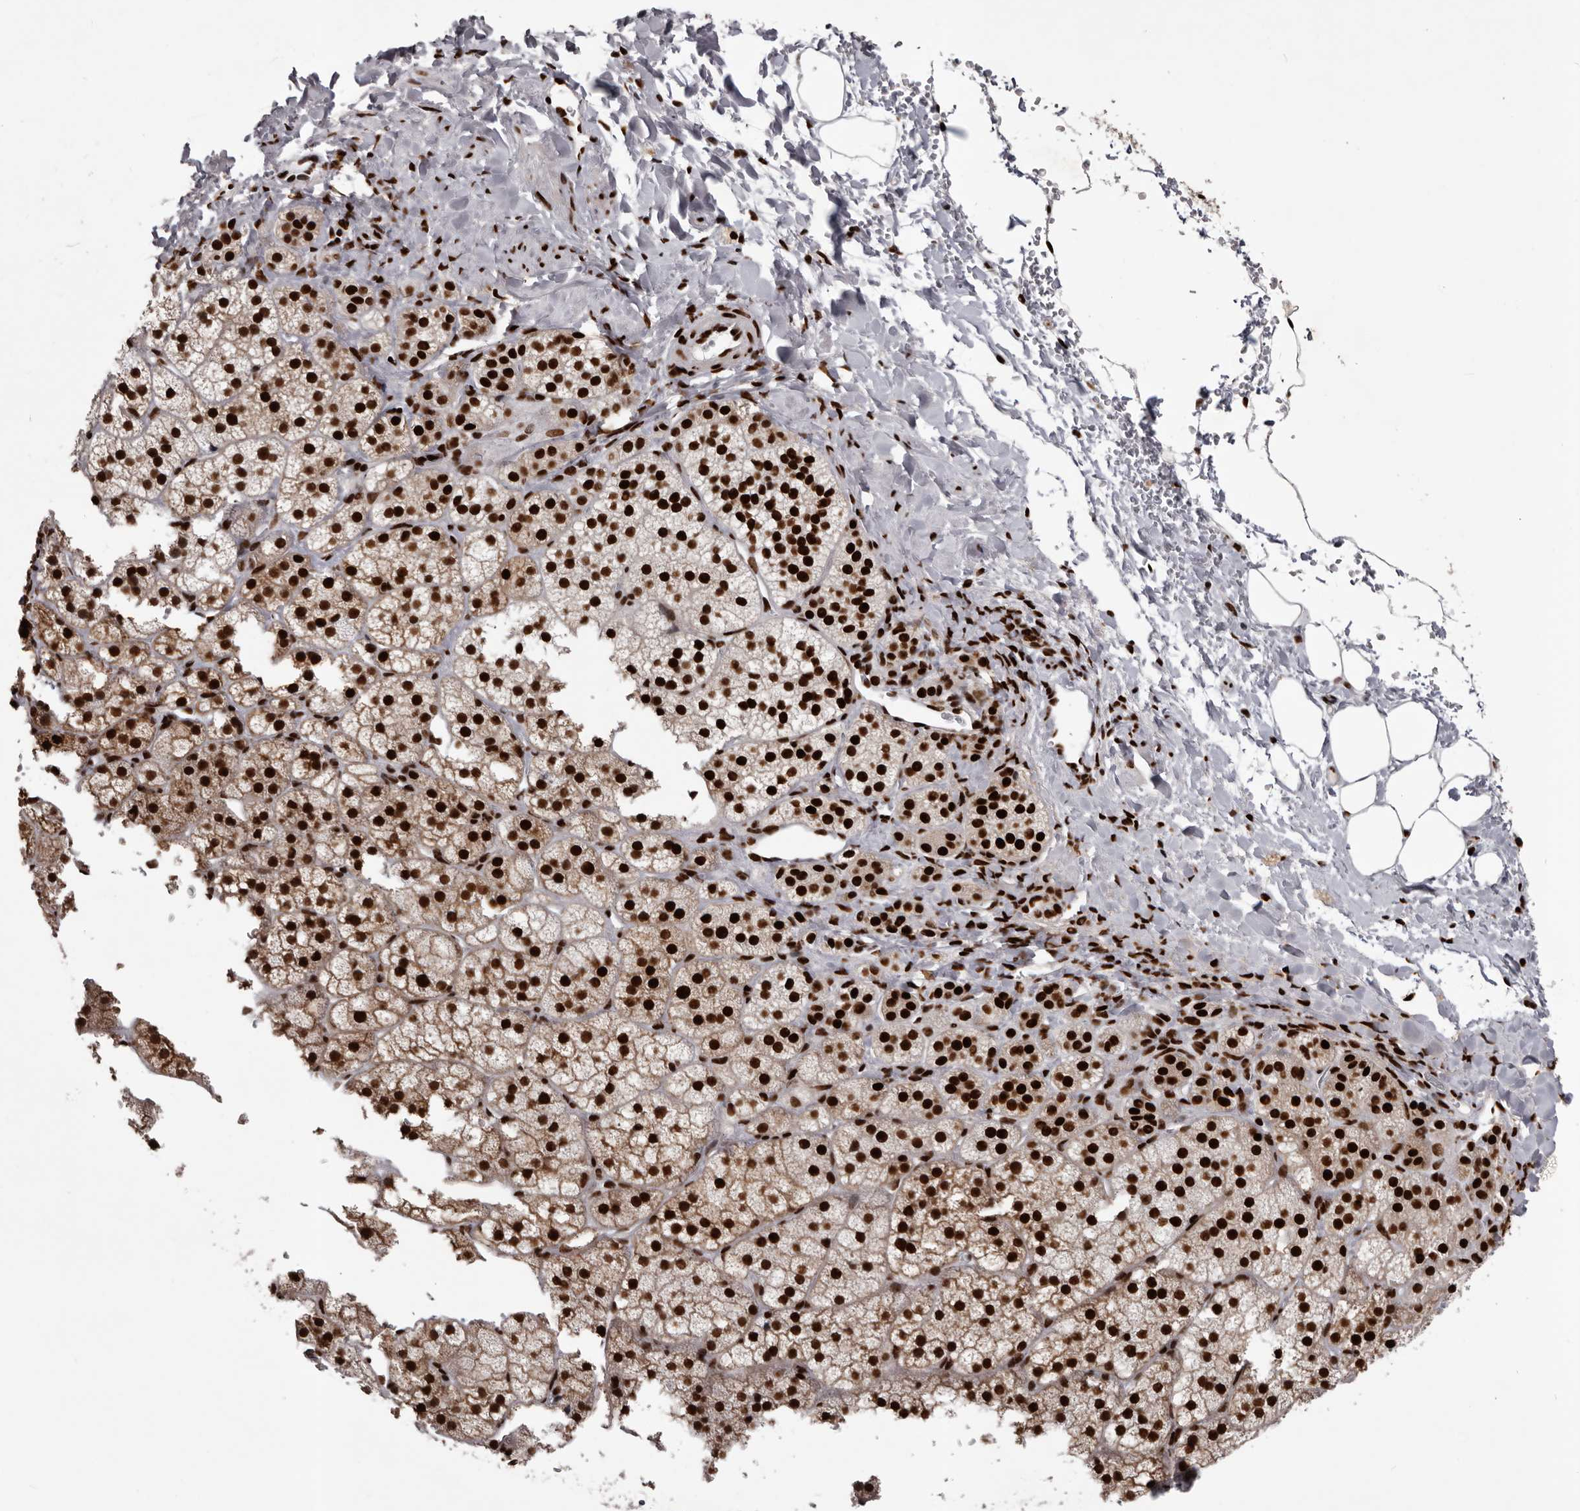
{"staining": {"intensity": "strong", "quantity": ">75%", "location": "nuclear"}, "tissue": "adrenal gland", "cell_type": "Glandular cells", "image_type": "normal", "snomed": [{"axis": "morphology", "description": "Normal tissue, NOS"}, {"axis": "topography", "description": "Adrenal gland"}], "caption": "Strong nuclear staining for a protein is identified in approximately >75% of glandular cells of normal adrenal gland using immunohistochemistry (IHC).", "gene": "NUMA1", "patient": {"sex": "female", "age": 44}}